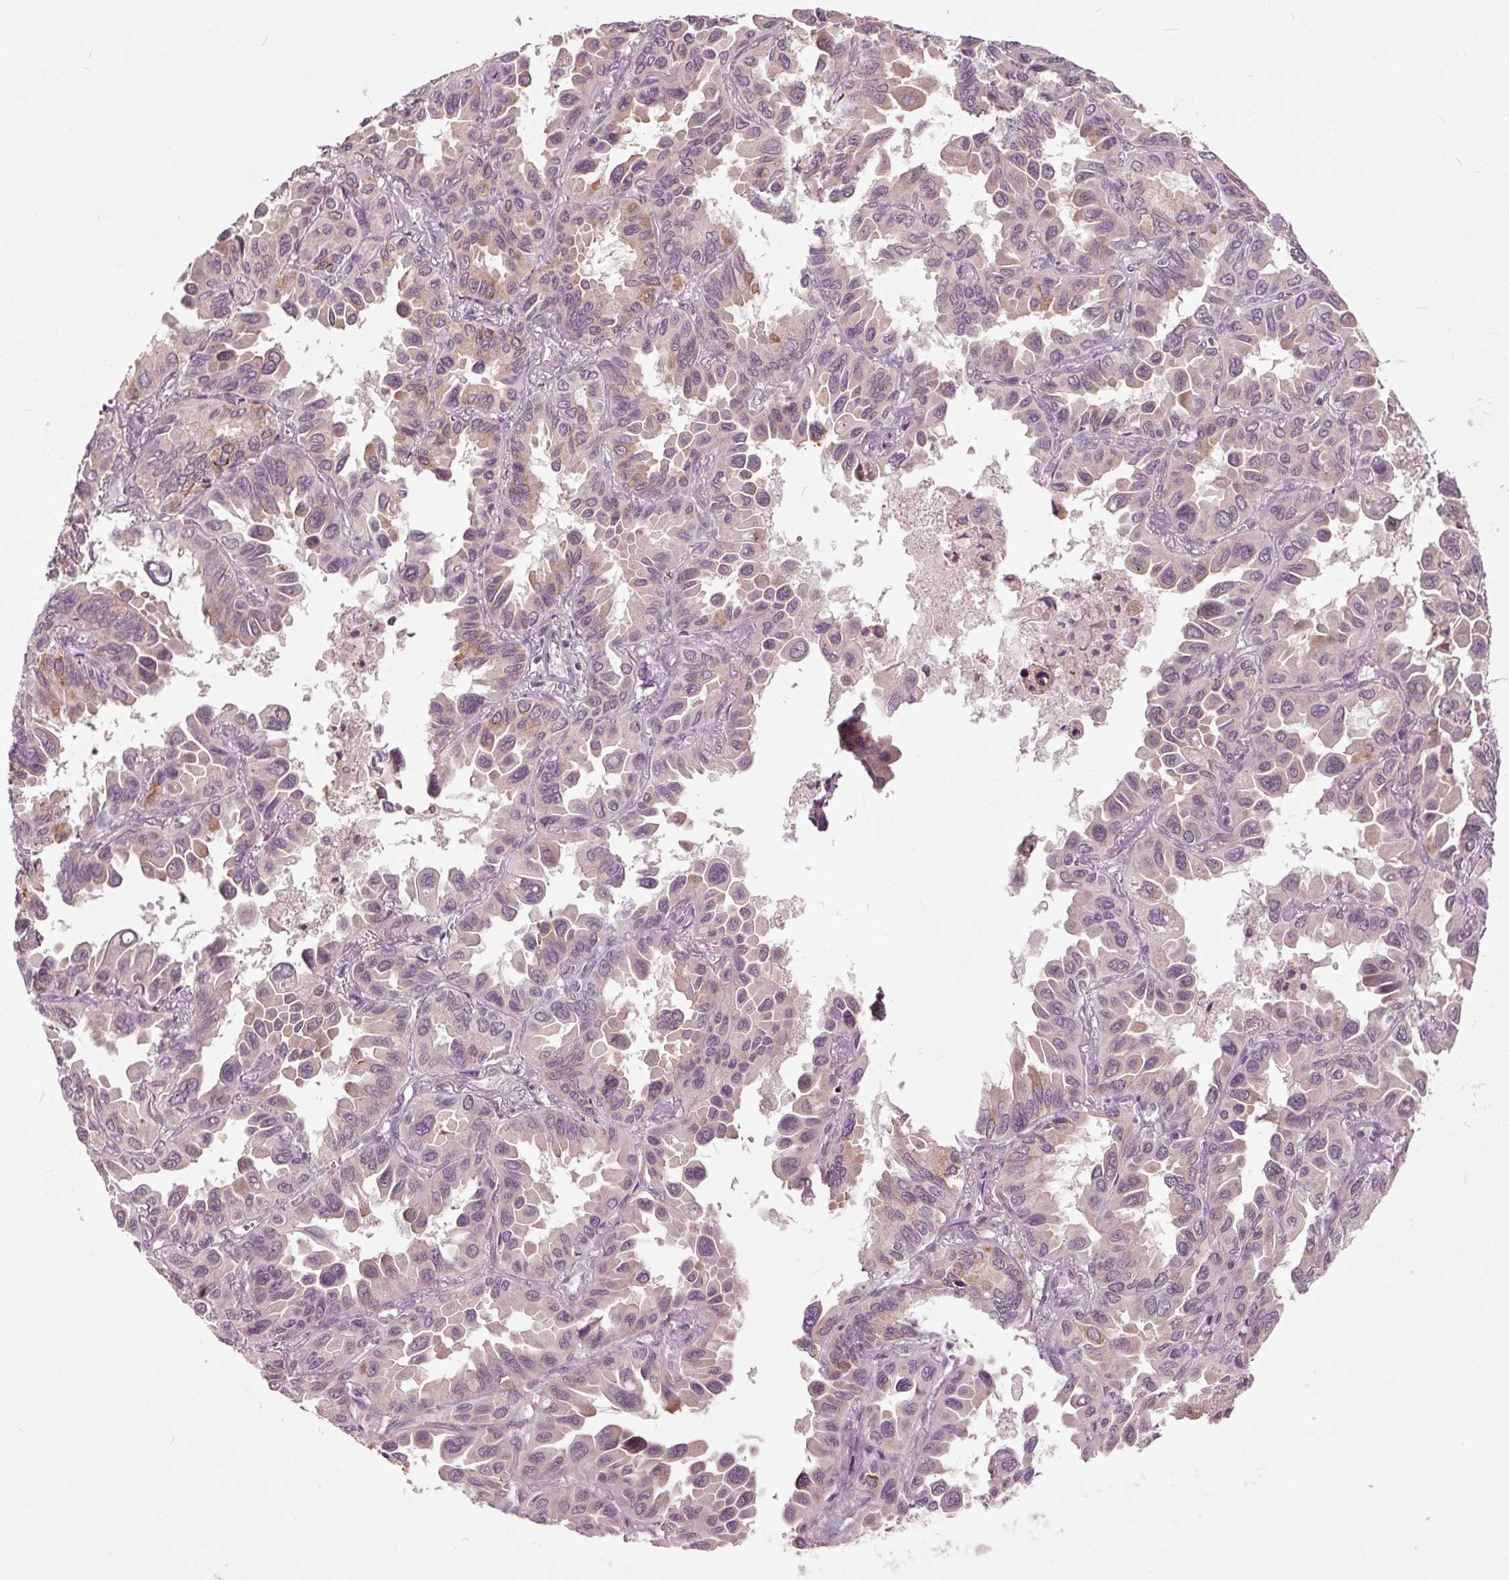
{"staining": {"intensity": "weak", "quantity": "25%-75%", "location": "cytoplasmic/membranous"}, "tissue": "lung cancer", "cell_type": "Tumor cells", "image_type": "cancer", "snomed": [{"axis": "morphology", "description": "Adenocarcinoma, NOS"}, {"axis": "topography", "description": "Lung"}], "caption": "An image of lung adenocarcinoma stained for a protein reveals weak cytoplasmic/membranous brown staining in tumor cells.", "gene": "HAUS5", "patient": {"sex": "male", "age": 64}}